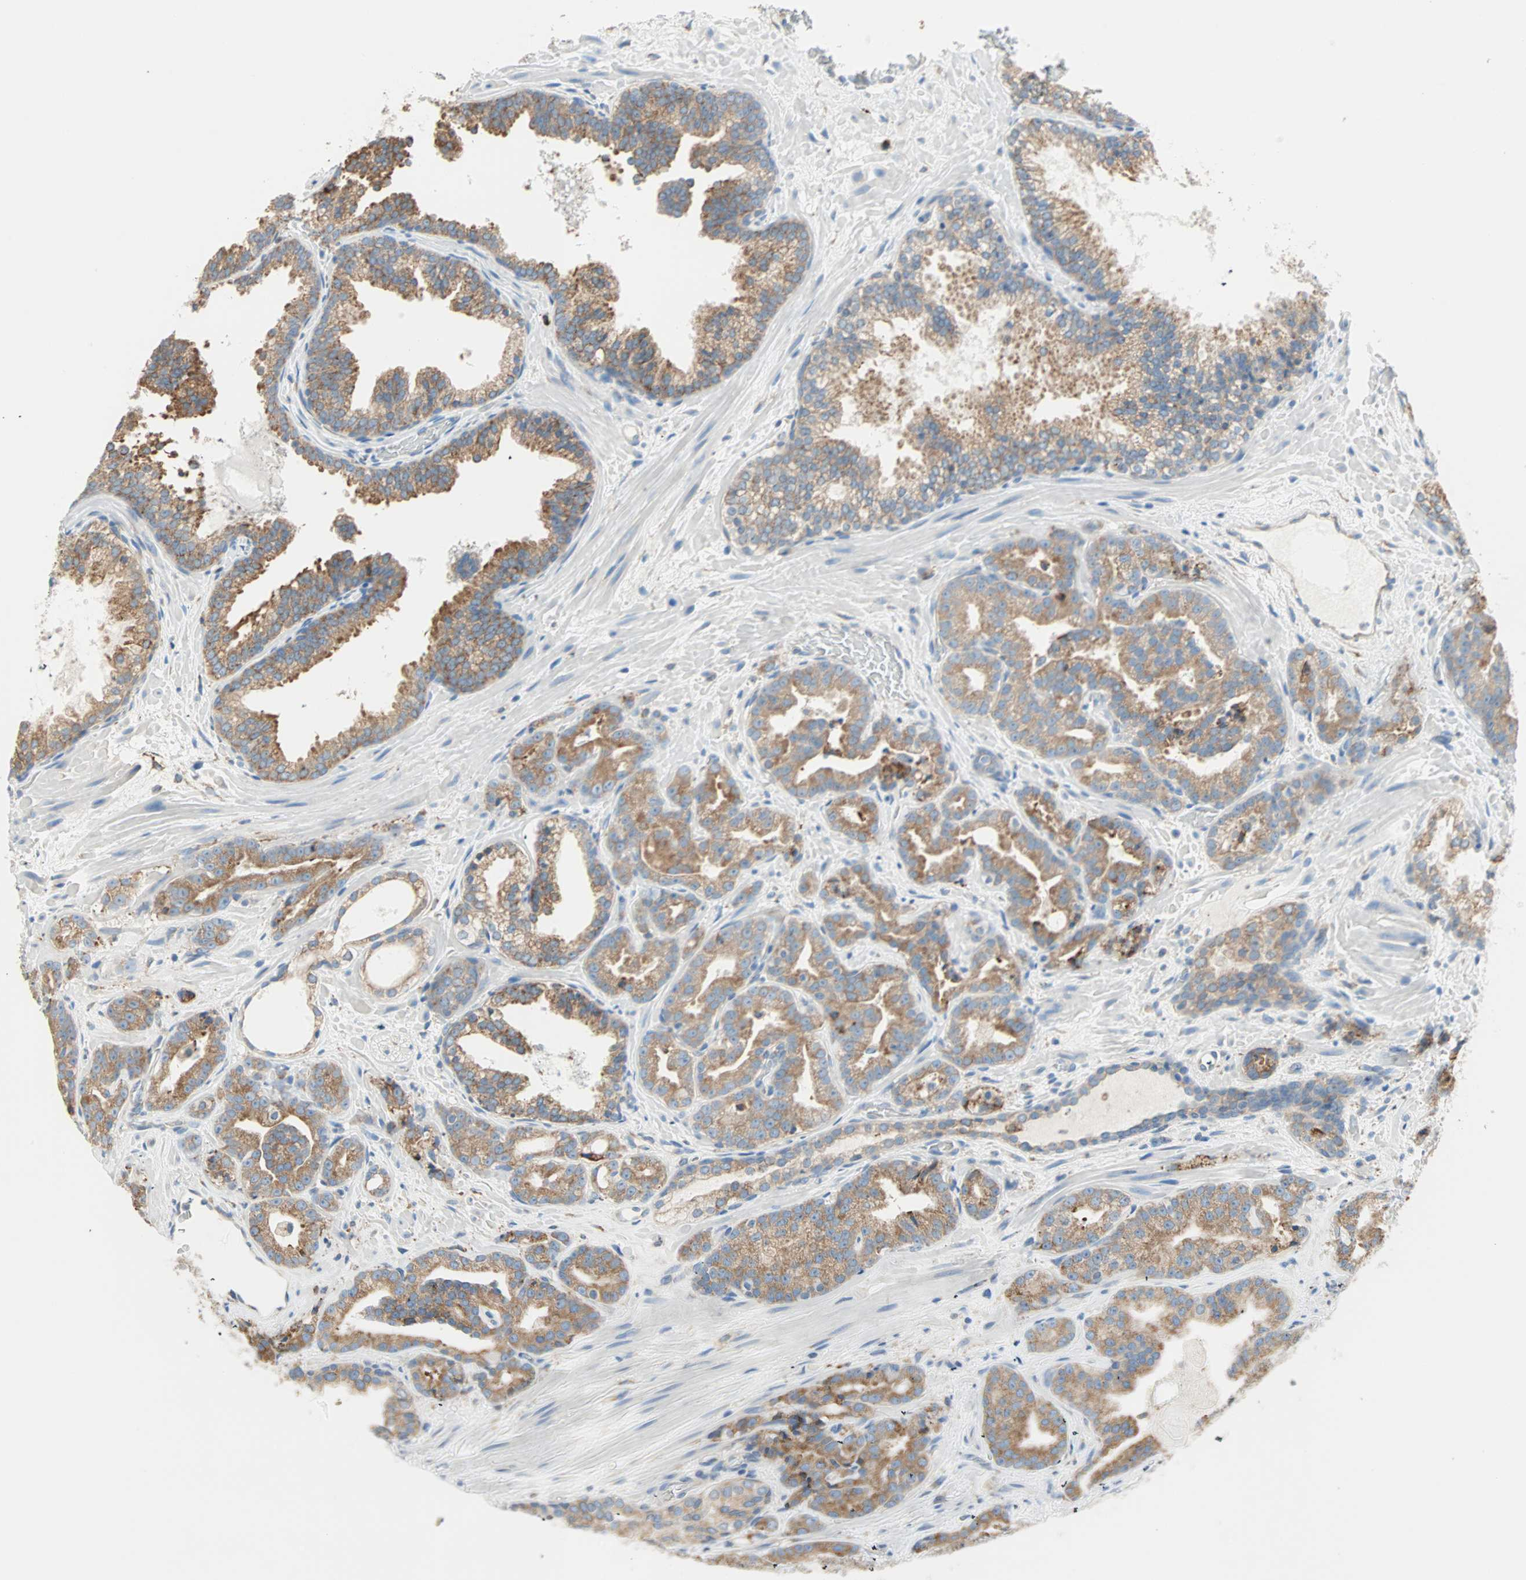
{"staining": {"intensity": "moderate", "quantity": ">75%", "location": "cytoplasmic/membranous"}, "tissue": "prostate cancer", "cell_type": "Tumor cells", "image_type": "cancer", "snomed": [{"axis": "morphology", "description": "Adenocarcinoma, Low grade"}, {"axis": "topography", "description": "Prostate"}], "caption": "Protein expression by immunohistochemistry (IHC) displays moderate cytoplasmic/membranous expression in approximately >75% of tumor cells in prostate cancer.", "gene": "PLCXD1", "patient": {"sex": "male", "age": 63}}